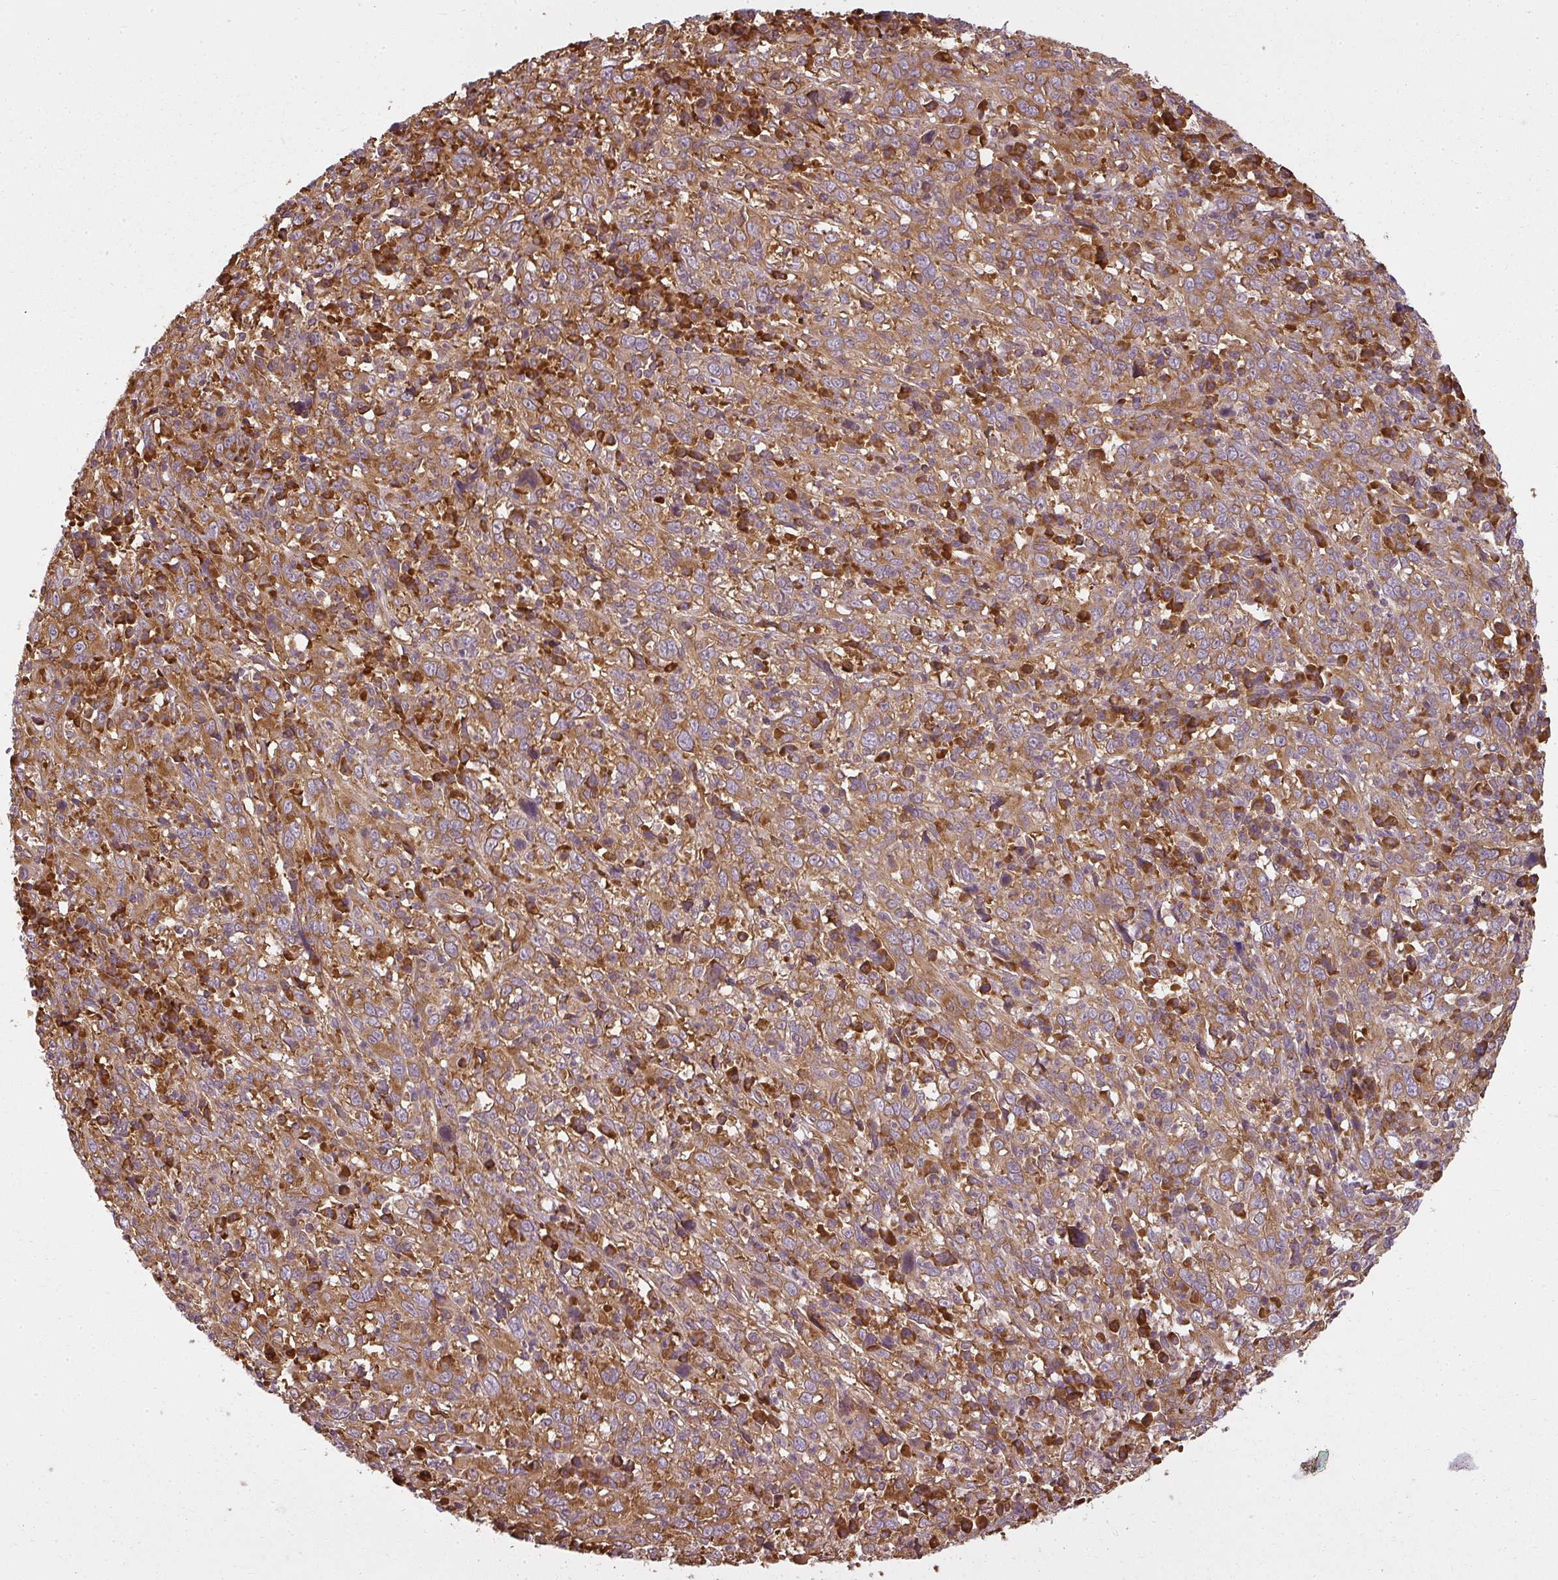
{"staining": {"intensity": "strong", "quantity": ">75%", "location": "cytoplasmic/membranous"}, "tissue": "cervical cancer", "cell_type": "Tumor cells", "image_type": "cancer", "snomed": [{"axis": "morphology", "description": "Squamous cell carcinoma, NOS"}, {"axis": "topography", "description": "Cervix"}], "caption": "A high-resolution micrograph shows IHC staining of cervical squamous cell carcinoma, which reveals strong cytoplasmic/membranous positivity in approximately >75% of tumor cells. (DAB IHC, brown staining for protein, blue staining for nuclei).", "gene": "RPL24", "patient": {"sex": "female", "age": 46}}